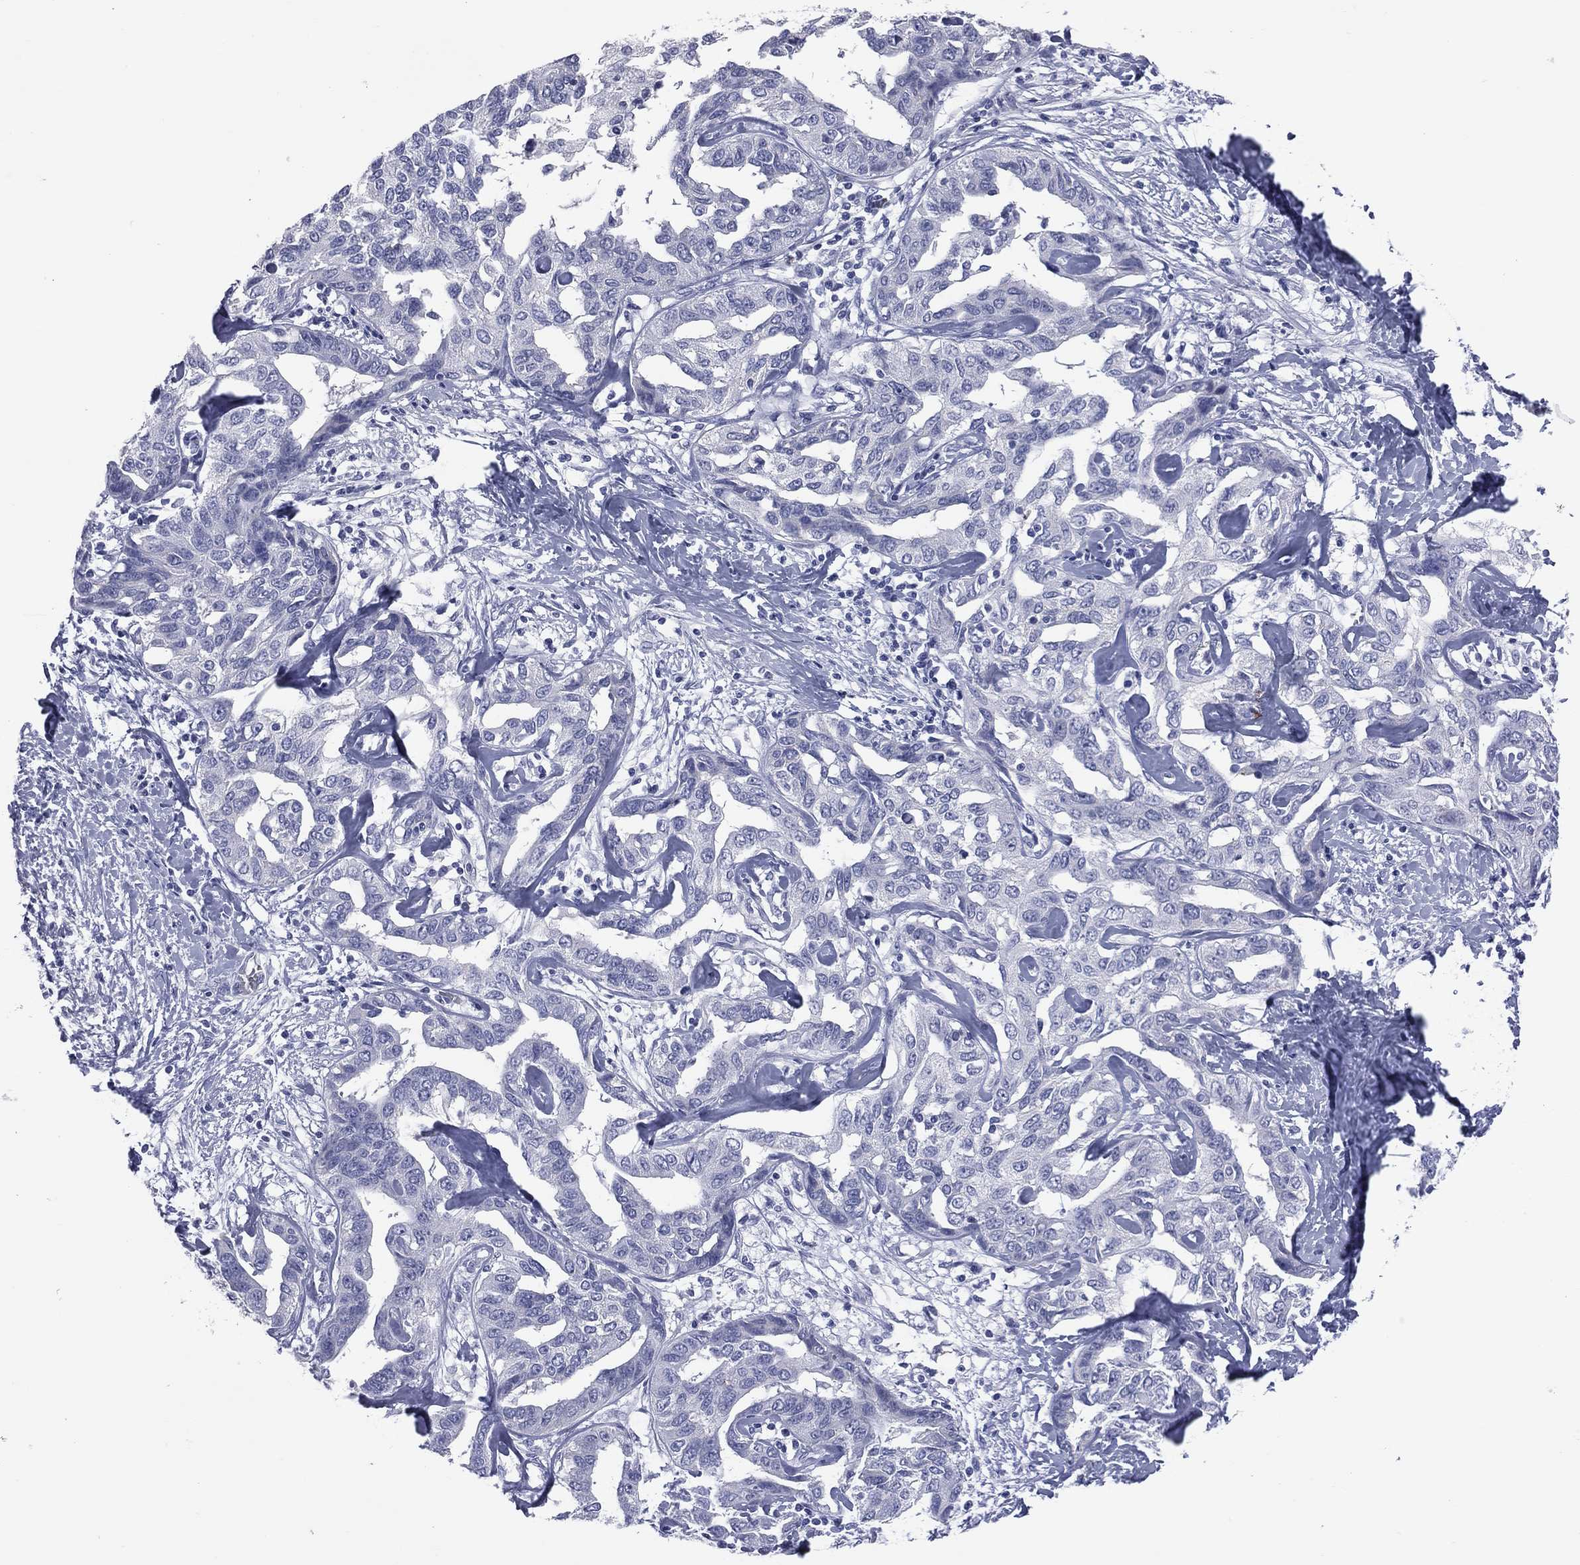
{"staining": {"intensity": "negative", "quantity": "none", "location": "none"}, "tissue": "liver cancer", "cell_type": "Tumor cells", "image_type": "cancer", "snomed": [{"axis": "morphology", "description": "Cholangiocarcinoma"}, {"axis": "topography", "description": "Liver"}], "caption": "IHC of human liver cancer (cholangiocarcinoma) displays no staining in tumor cells.", "gene": "MLN", "patient": {"sex": "male", "age": 59}}